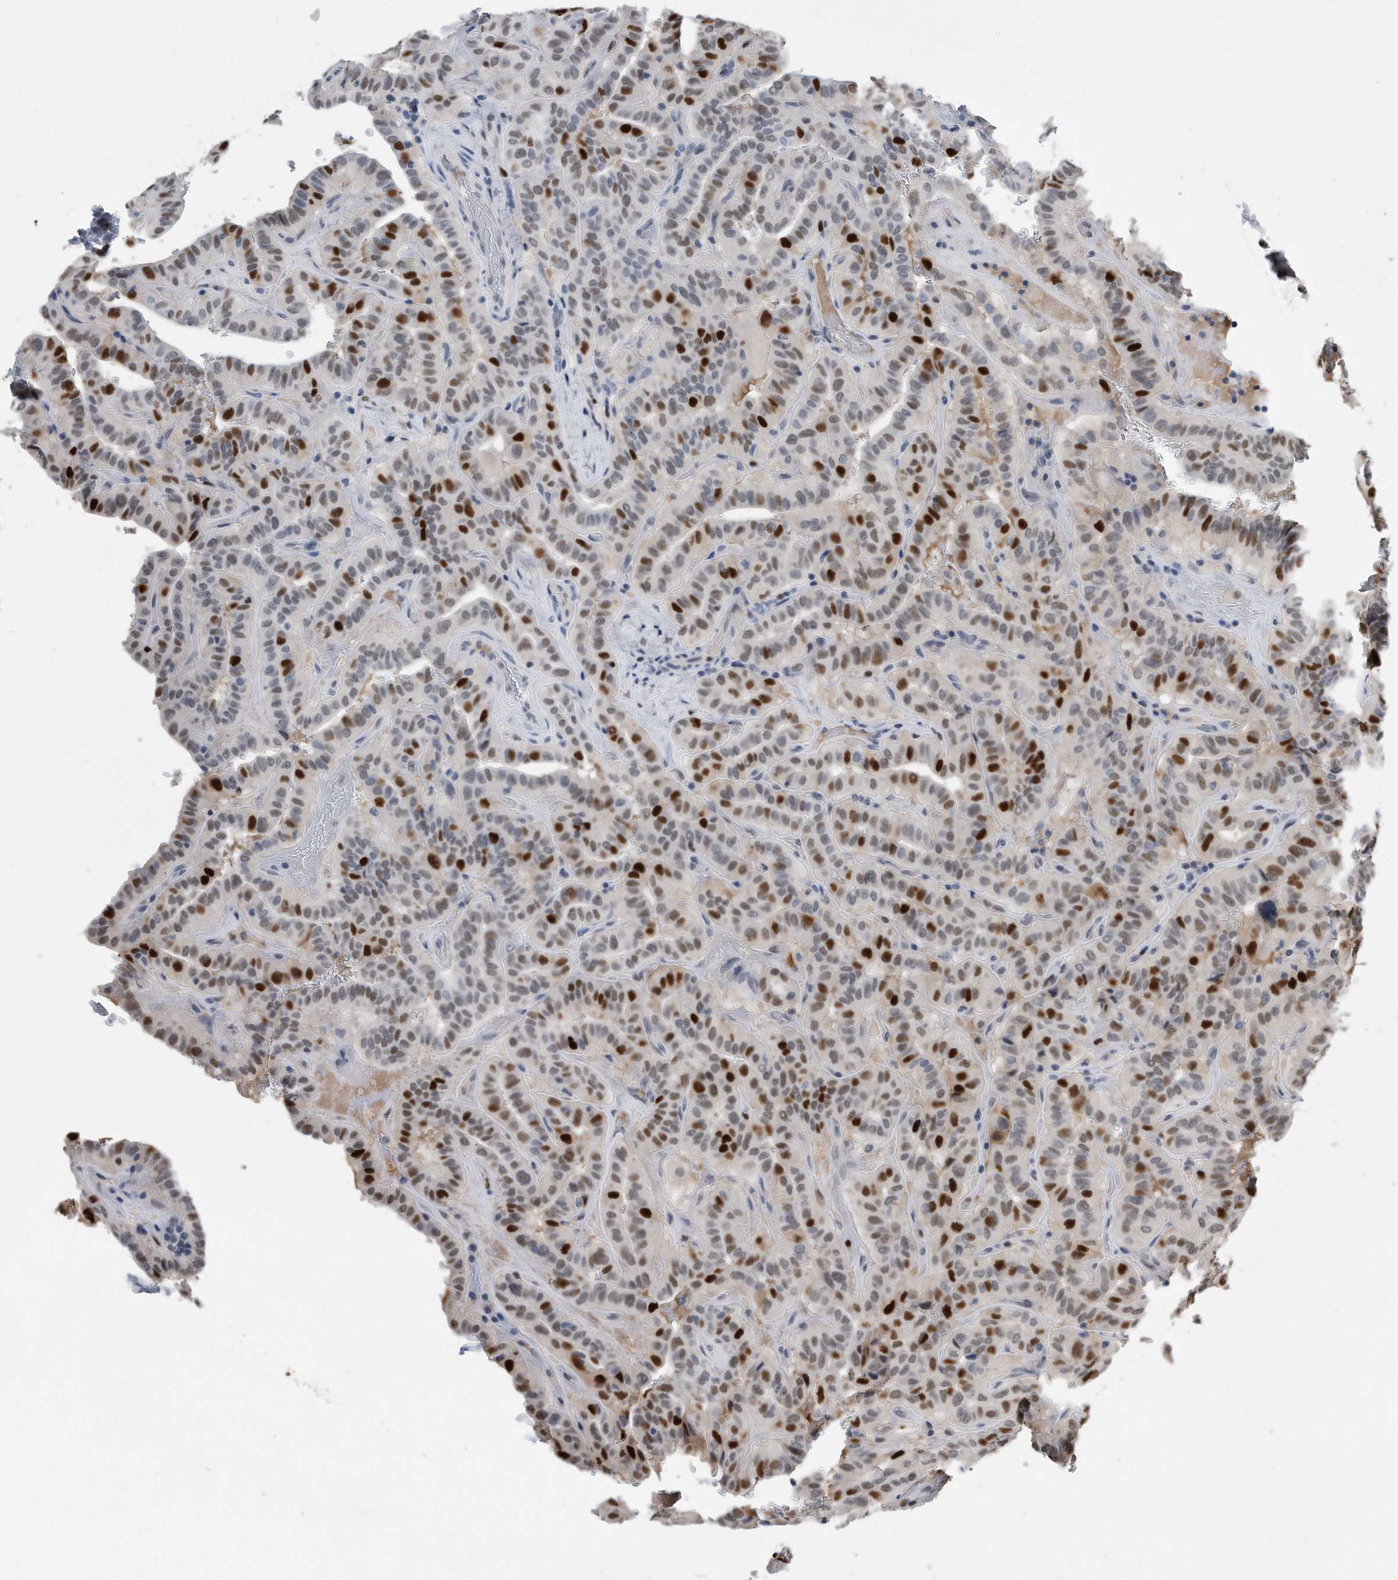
{"staining": {"intensity": "strong", "quantity": "<25%", "location": "nuclear"}, "tissue": "thyroid cancer", "cell_type": "Tumor cells", "image_type": "cancer", "snomed": [{"axis": "morphology", "description": "Papillary adenocarcinoma, NOS"}, {"axis": "topography", "description": "Thyroid gland"}], "caption": "Thyroid cancer (papillary adenocarcinoma) was stained to show a protein in brown. There is medium levels of strong nuclear expression in about <25% of tumor cells.", "gene": "PCNA", "patient": {"sex": "male", "age": 77}}